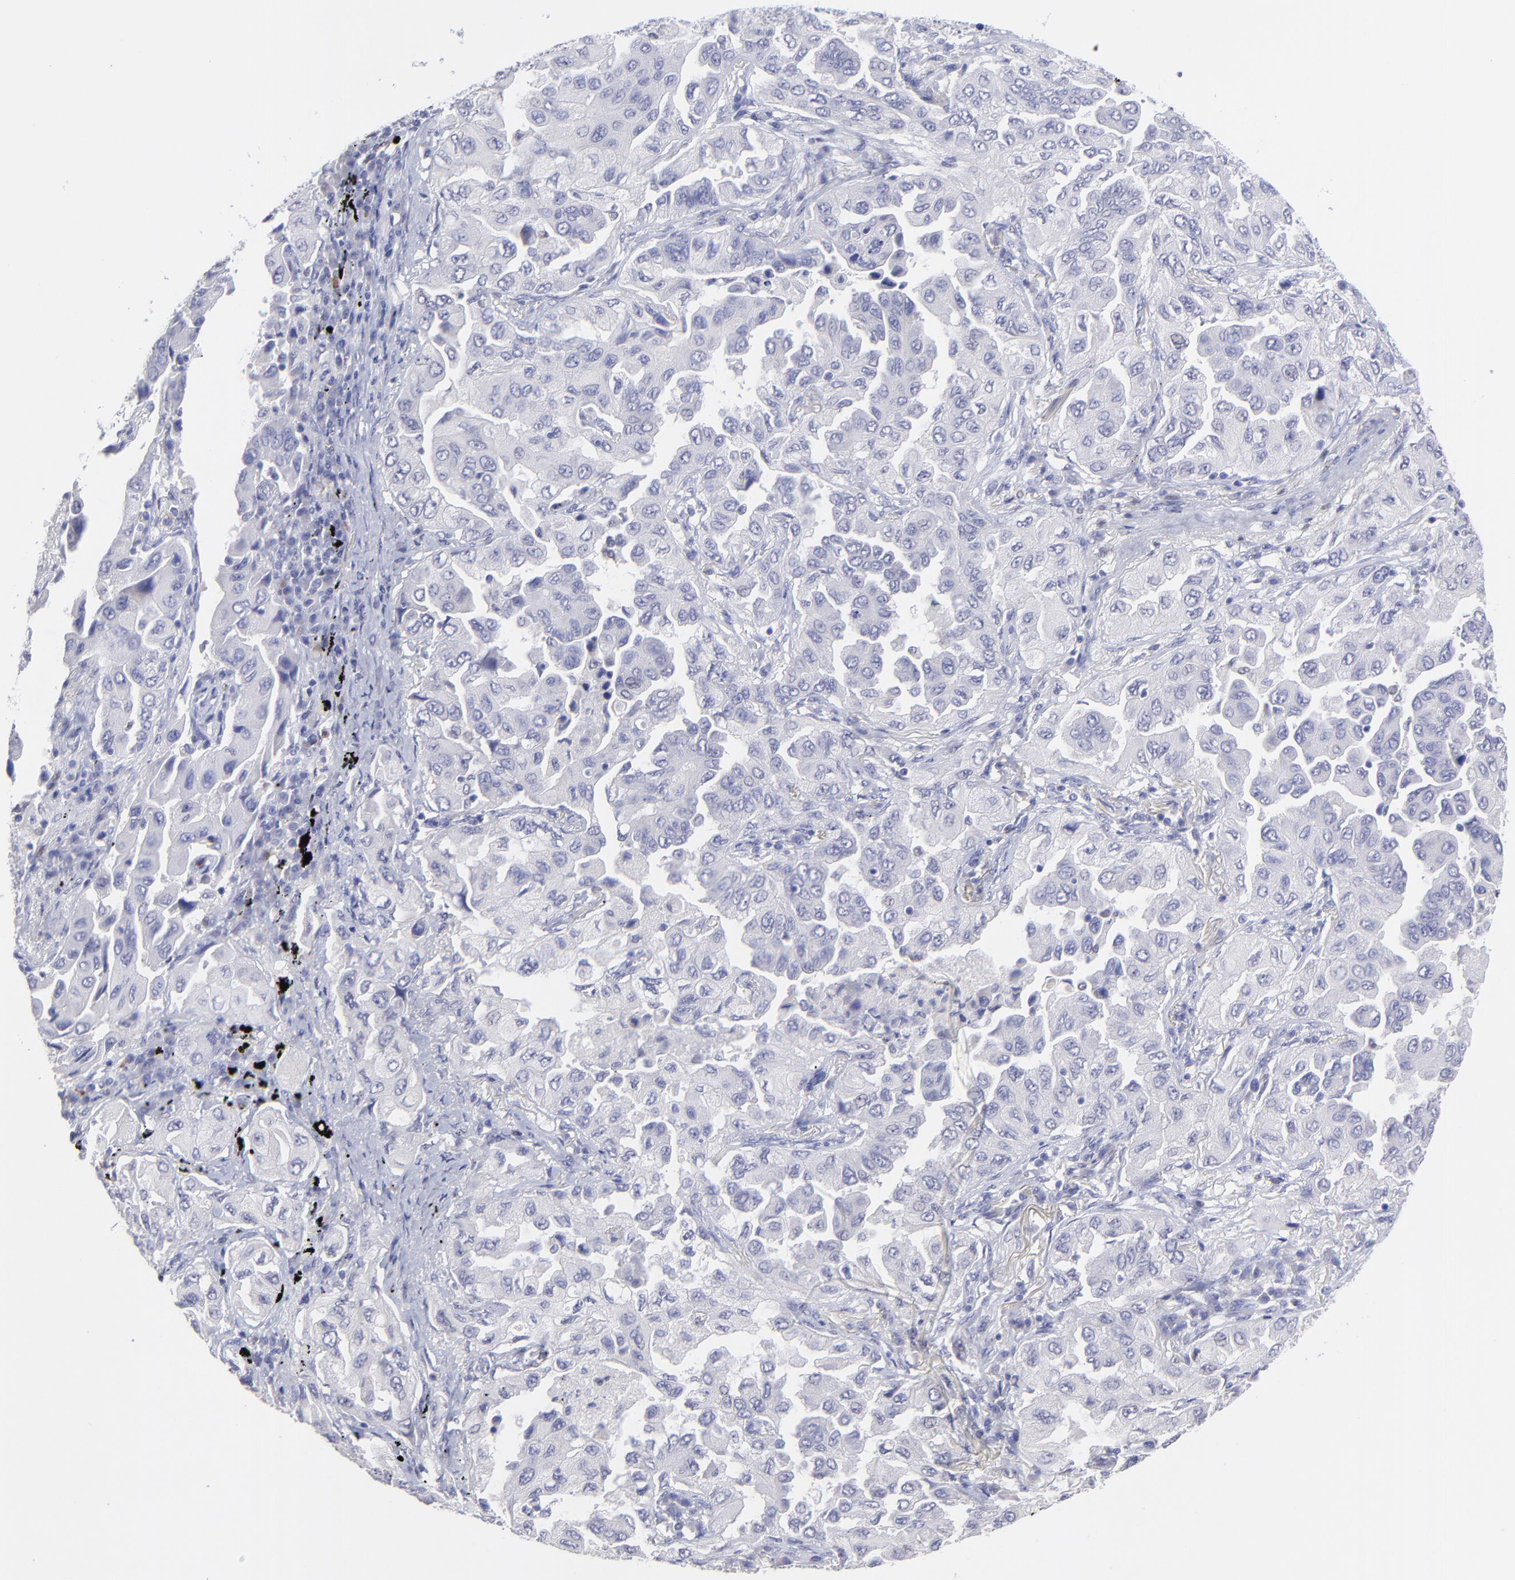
{"staining": {"intensity": "negative", "quantity": "none", "location": "none"}, "tissue": "lung cancer", "cell_type": "Tumor cells", "image_type": "cancer", "snomed": [{"axis": "morphology", "description": "Adenocarcinoma, NOS"}, {"axis": "topography", "description": "Lung"}], "caption": "Protein analysis of lung cancer (adenocarcinoma) displays no significant staining in tumor cells.", "gene": "KLF4", "patient": {"sex": "female", "age": 65}}